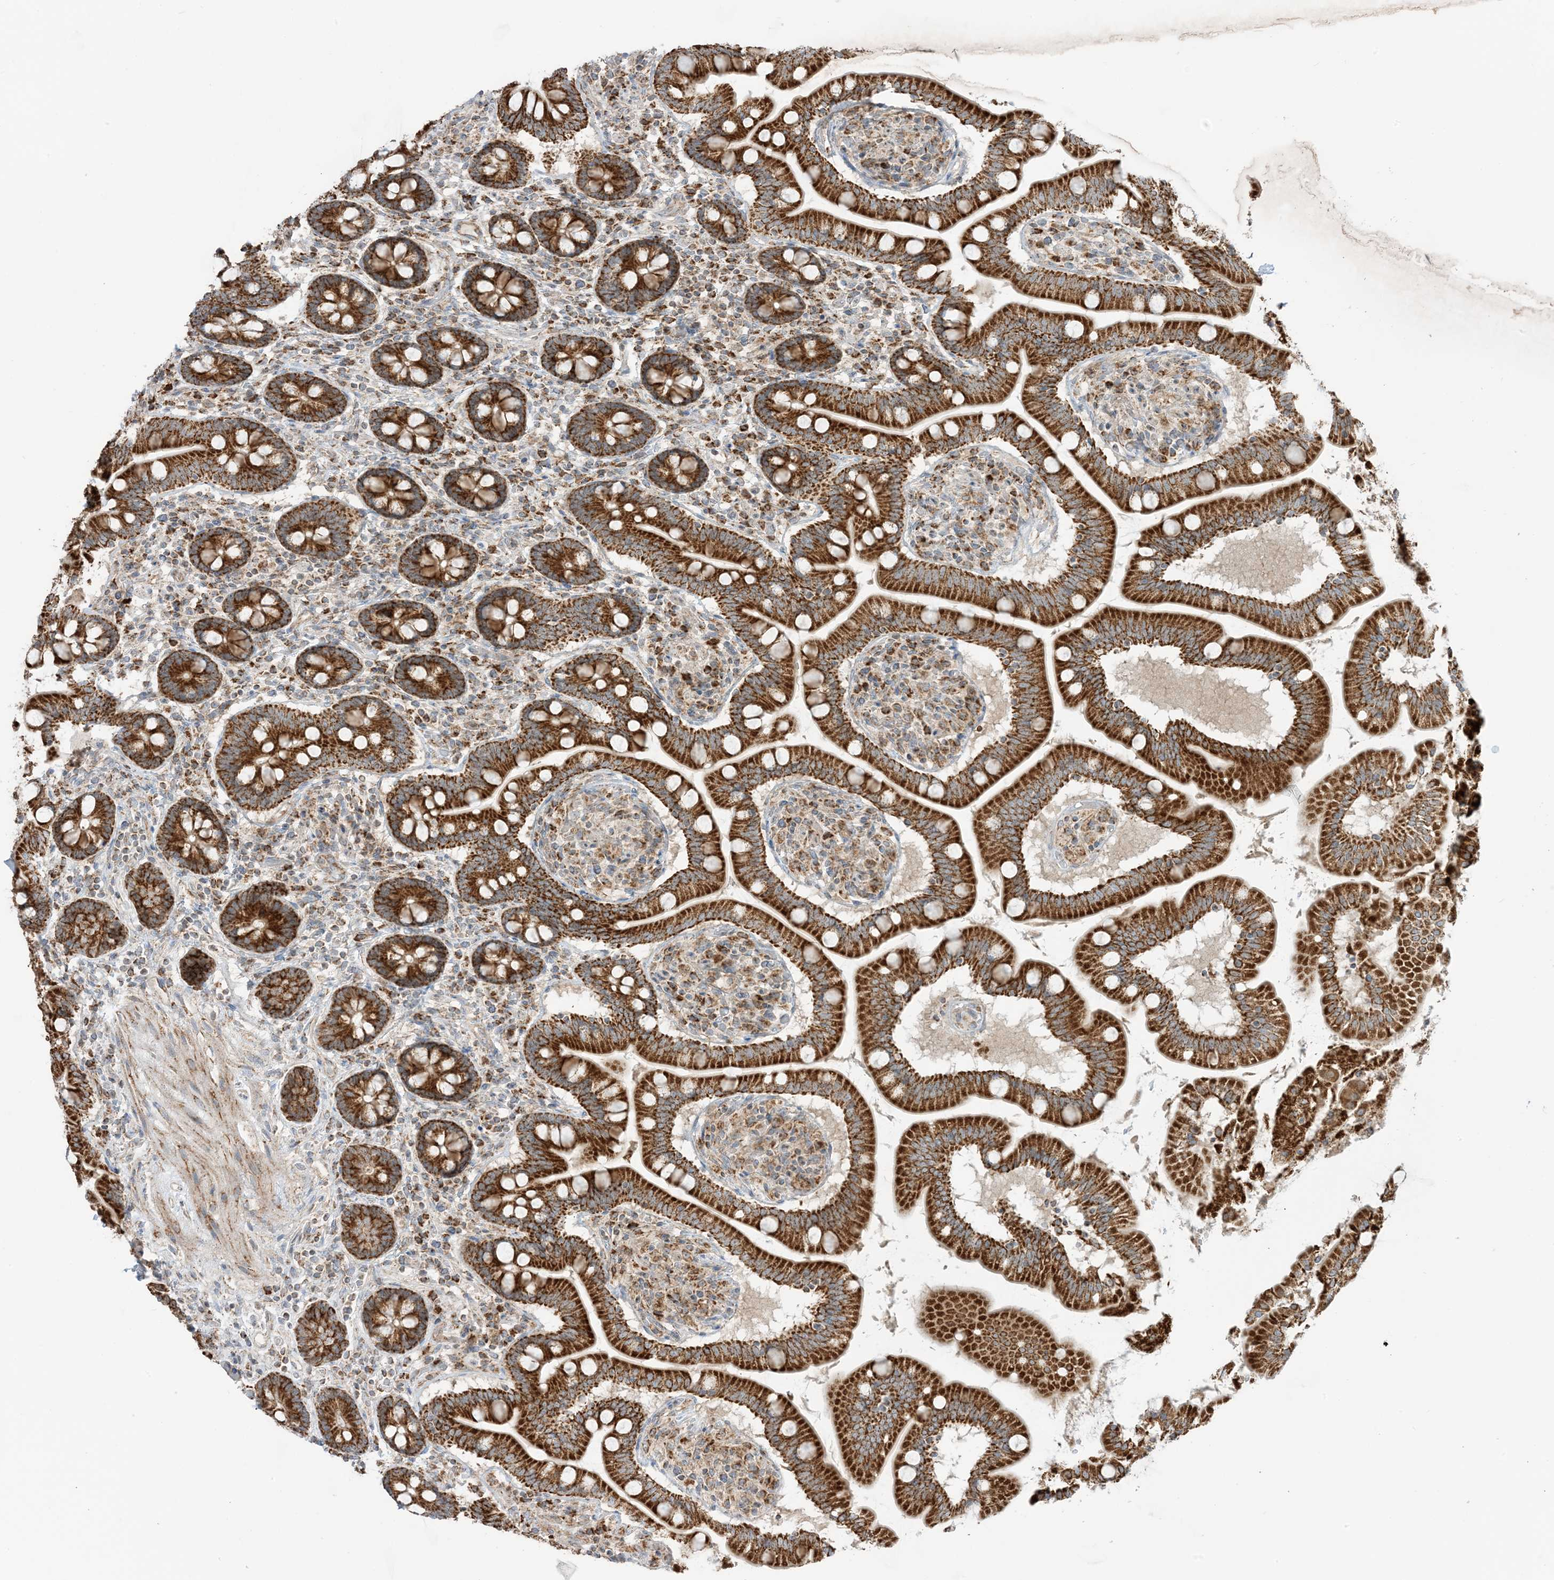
{"staining": {"intensity": "strong", "quantity": ">75%", "location": "cytoplasmic/membranous"}, "tissue": "small intestine", "cell_type": "Glandular cells", "image_type": "normal", "snomed": [{"axis": "morphology", "description": "Normal tissue, NOS"}, {"axis": "topography", "description": "Small intestine"}], "caption": "This histopathology image exhibits unremarkable small intestine stained with immunohistochemistry to label a protein in brown. The cytoplasmic/membranous of glandular cells show strong positivity for the protein. Nuclei are counter-stained blue.", "gene": "N4BP3", "patient": {"sex": "female", "age": 64}}